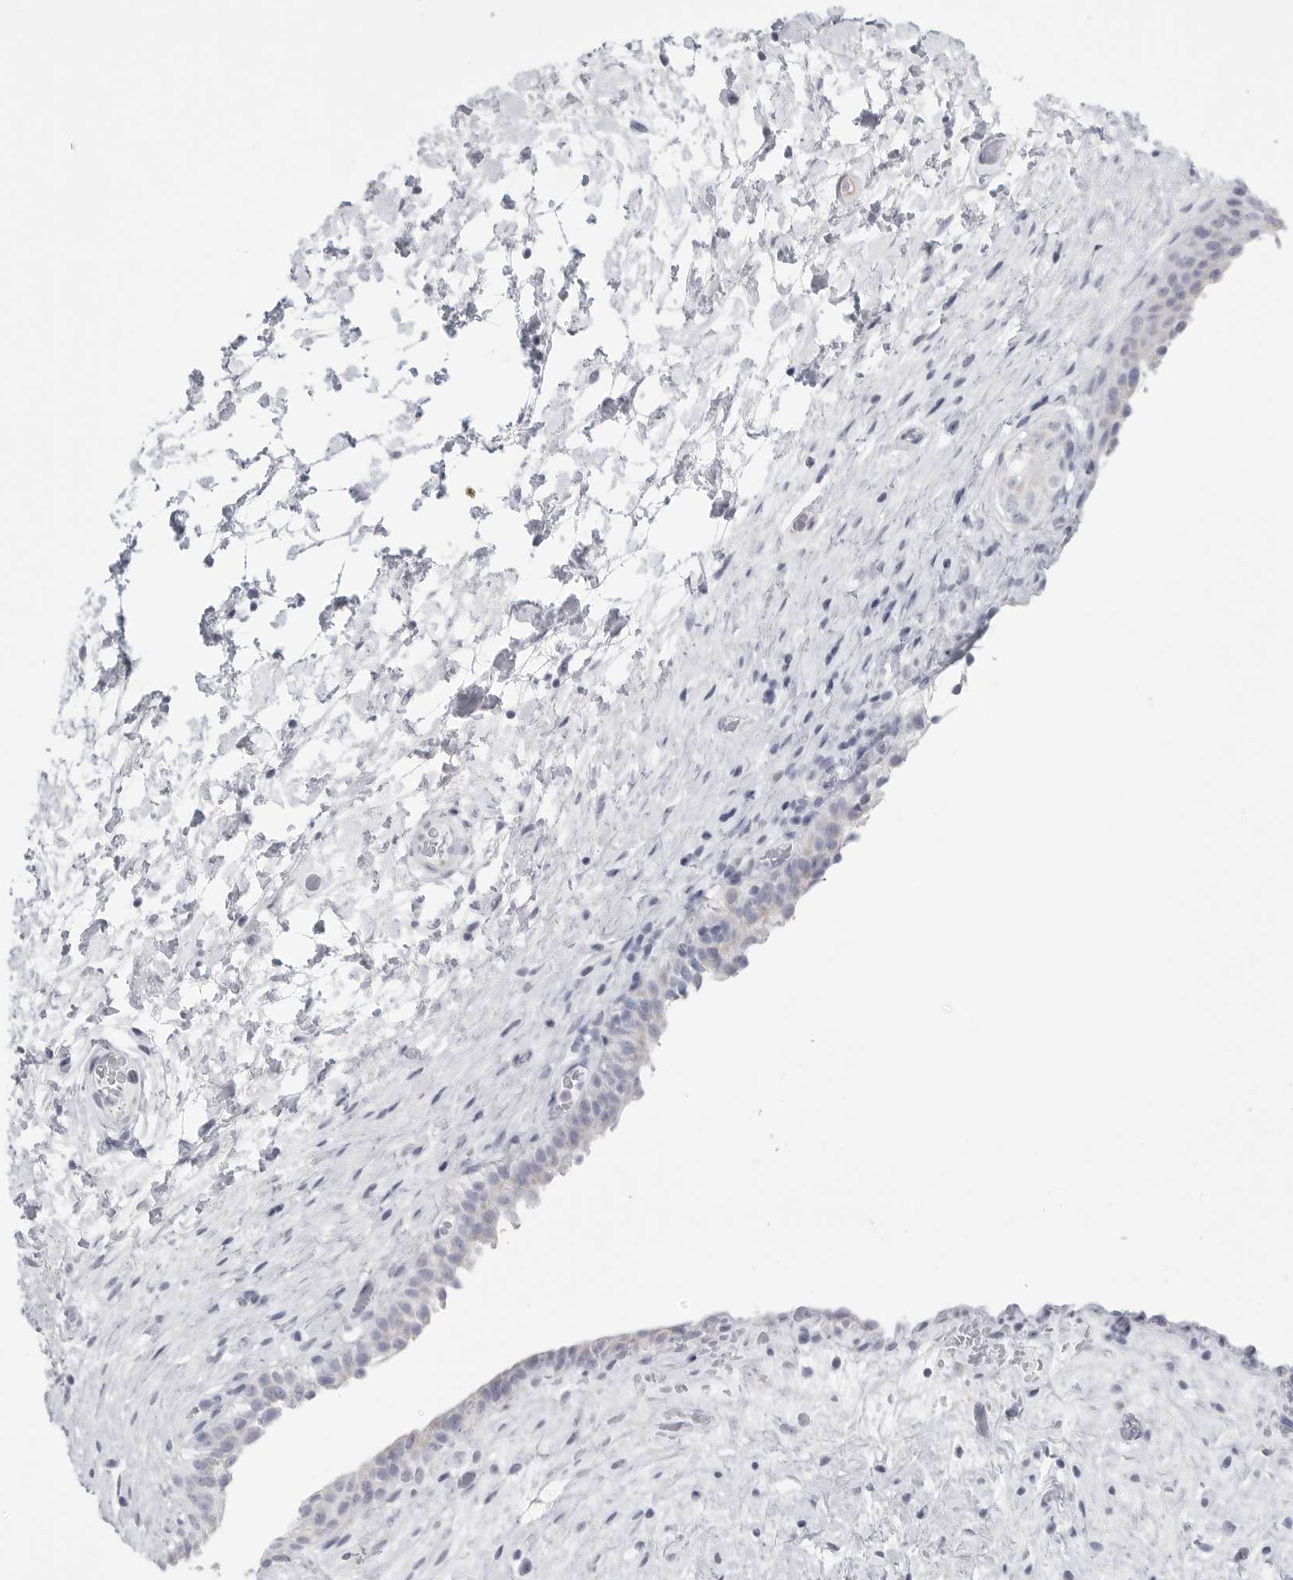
{"staining": {"intensity": "negative", "quantity": "none", "location": "none"}, "tissue": "urinary bladder", "cell_type": "Urothelial cells", "image_type": "normal", "snomed": [{"axis": "morphology", "description": "Normal tissue, NOS"}, {"axis": "topography", "description": "Urinary bladder"}], "caption": "Immunohistochemistry histopathology image of normal urinary bladder stained for a protein (brown), which exhibits no expression in urothelial cells.", "gene": "TNR", "patient": {"sex": "male", "age": 74}}